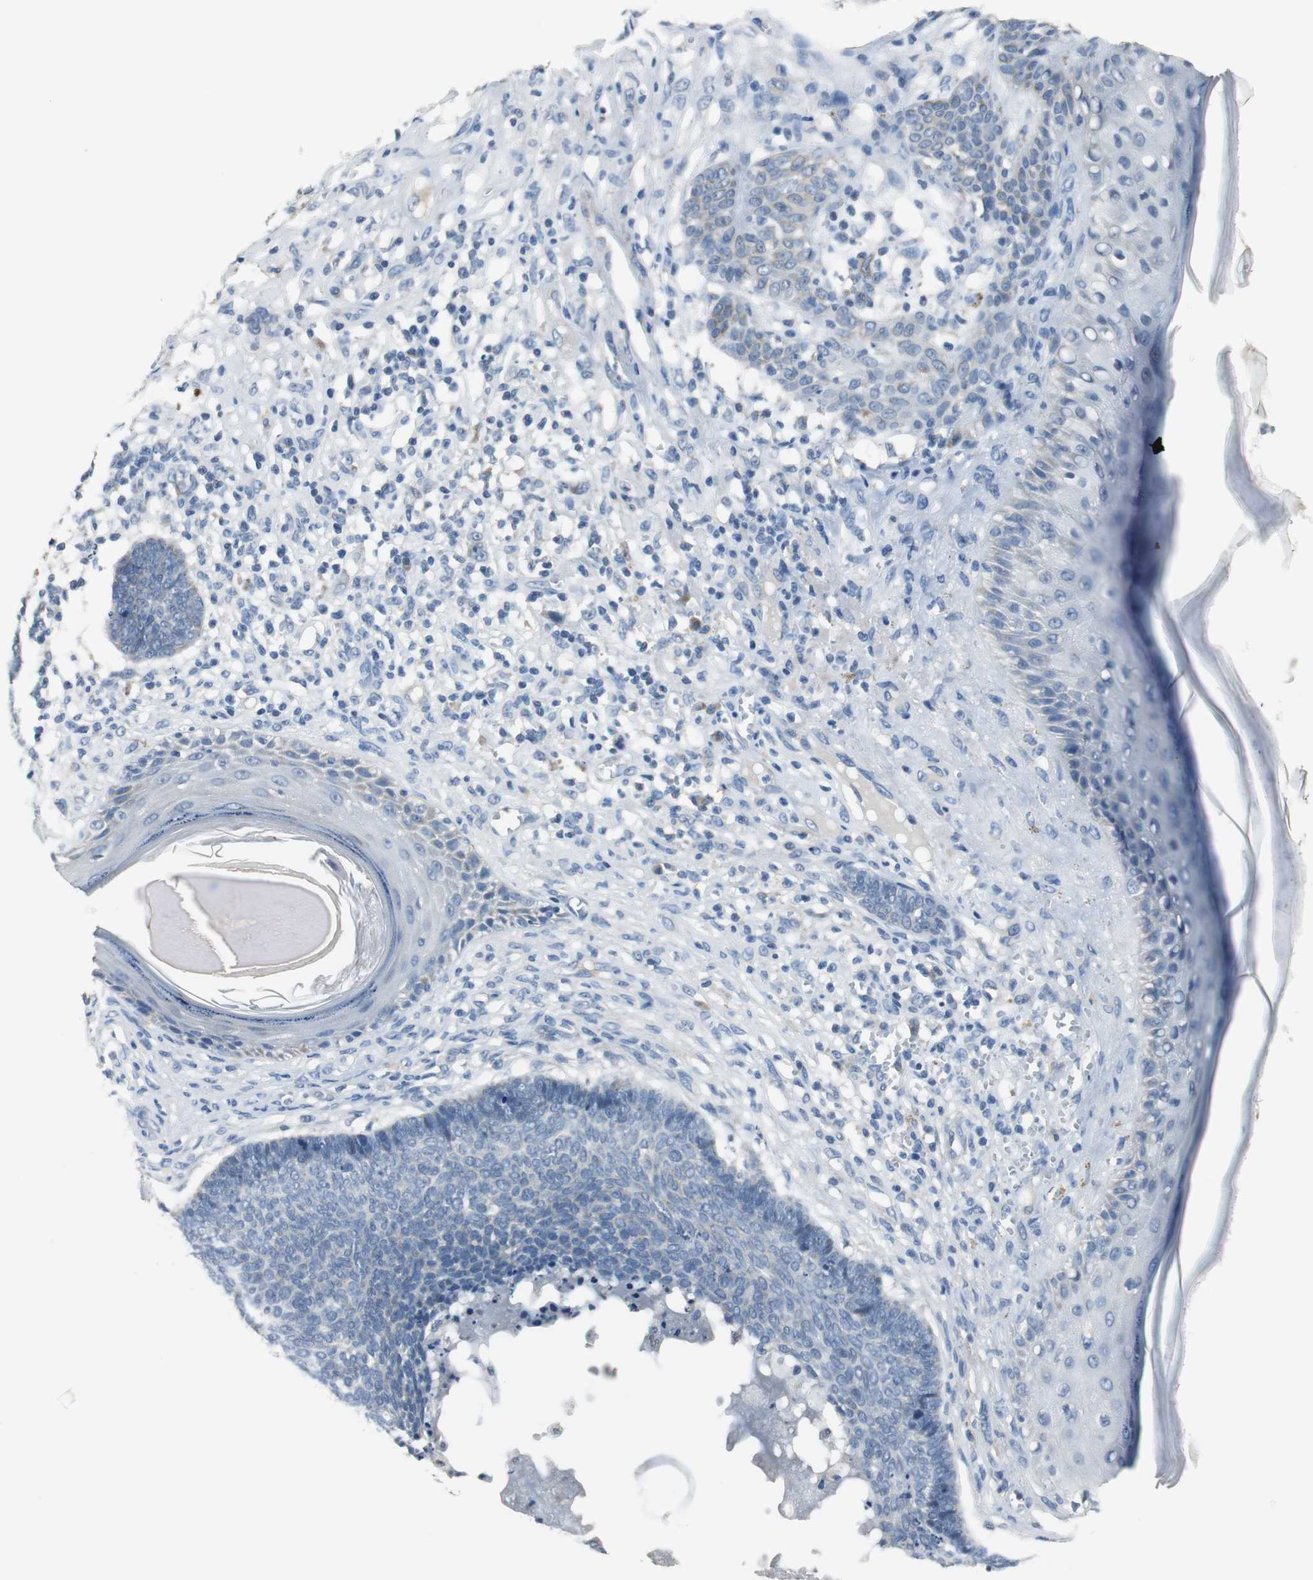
{"staining": {"intensity": "negative", "quantity": "none", "location": "none"}, "tissue": "skin cancer", "cell_type": "Tumor cells", "image_type": "cancer", "snomed": [{"axis": "morphology", "description": "Basal cell carcinoma"}, {"axis": "topography", "description": "Skin"}], "caption": "High power microscopy histopathology image of an IHC photomicrograph of basal cell carcinoma (skin), revealing no significant staining in tumor cells.", "gene": "MTIF2", "patient": {"sex": "male", "age": 84}}